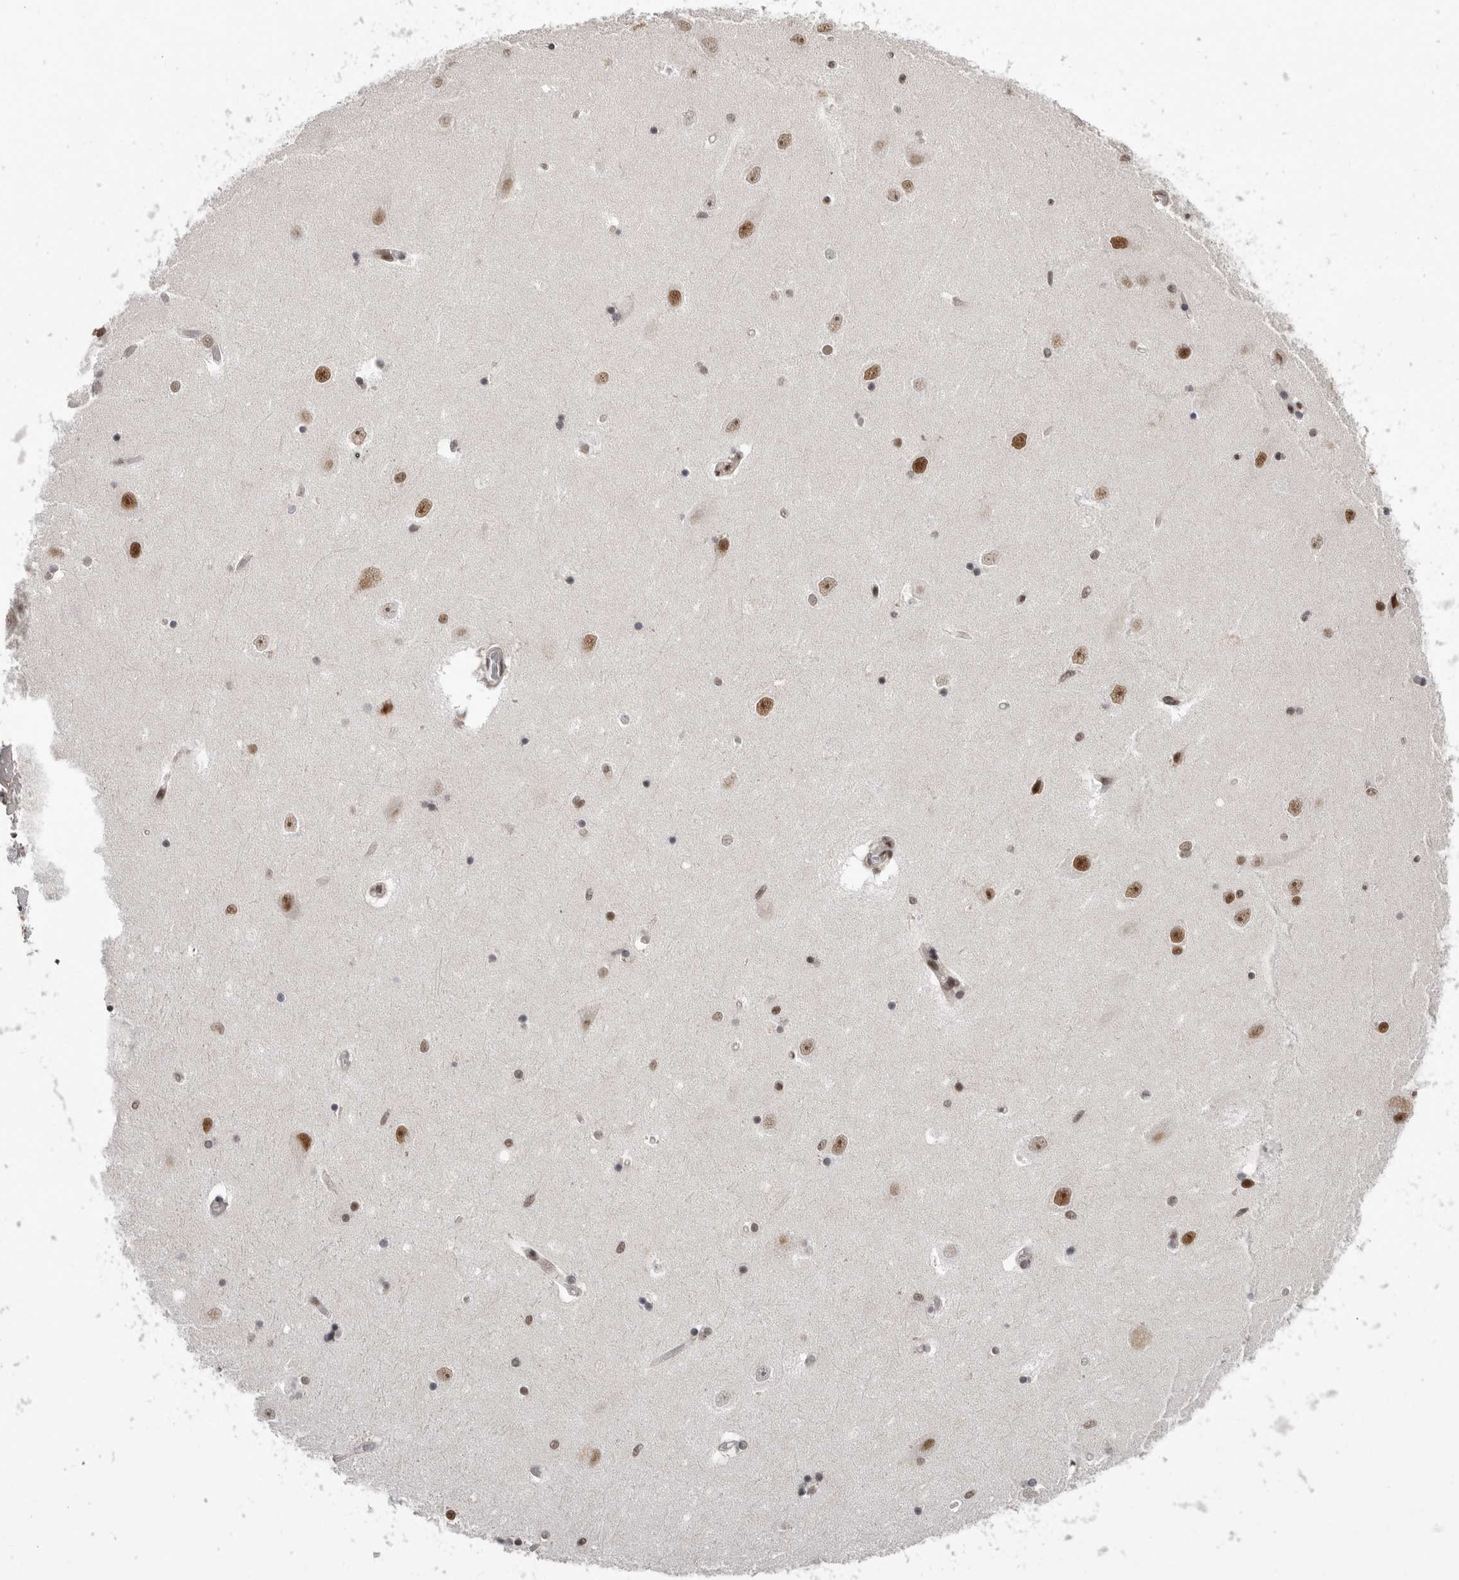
{"staining": {"intensity": "moderate", "quantity": ">75%", "location": "nuclear"}, "tissue": "hippocampus", "cell_type": "Glial cells", "image_type": "normal", "snomed": [{"axis": "morphology", "description": "Normal tissue, NOS"}, {"axis": "topography", "description": "Hippocampus"}], "caption": "A micrograph of human hippocampus stained for a protein displays moderate nuclear brown staining in glial cells. The staining is performed using DAB brown chromogen to label protein expression. The nuclei are counter-stained blue using hematoxylin.", "gene": "PPP1R8", "patient": {"sex": "female", "age": 54}}